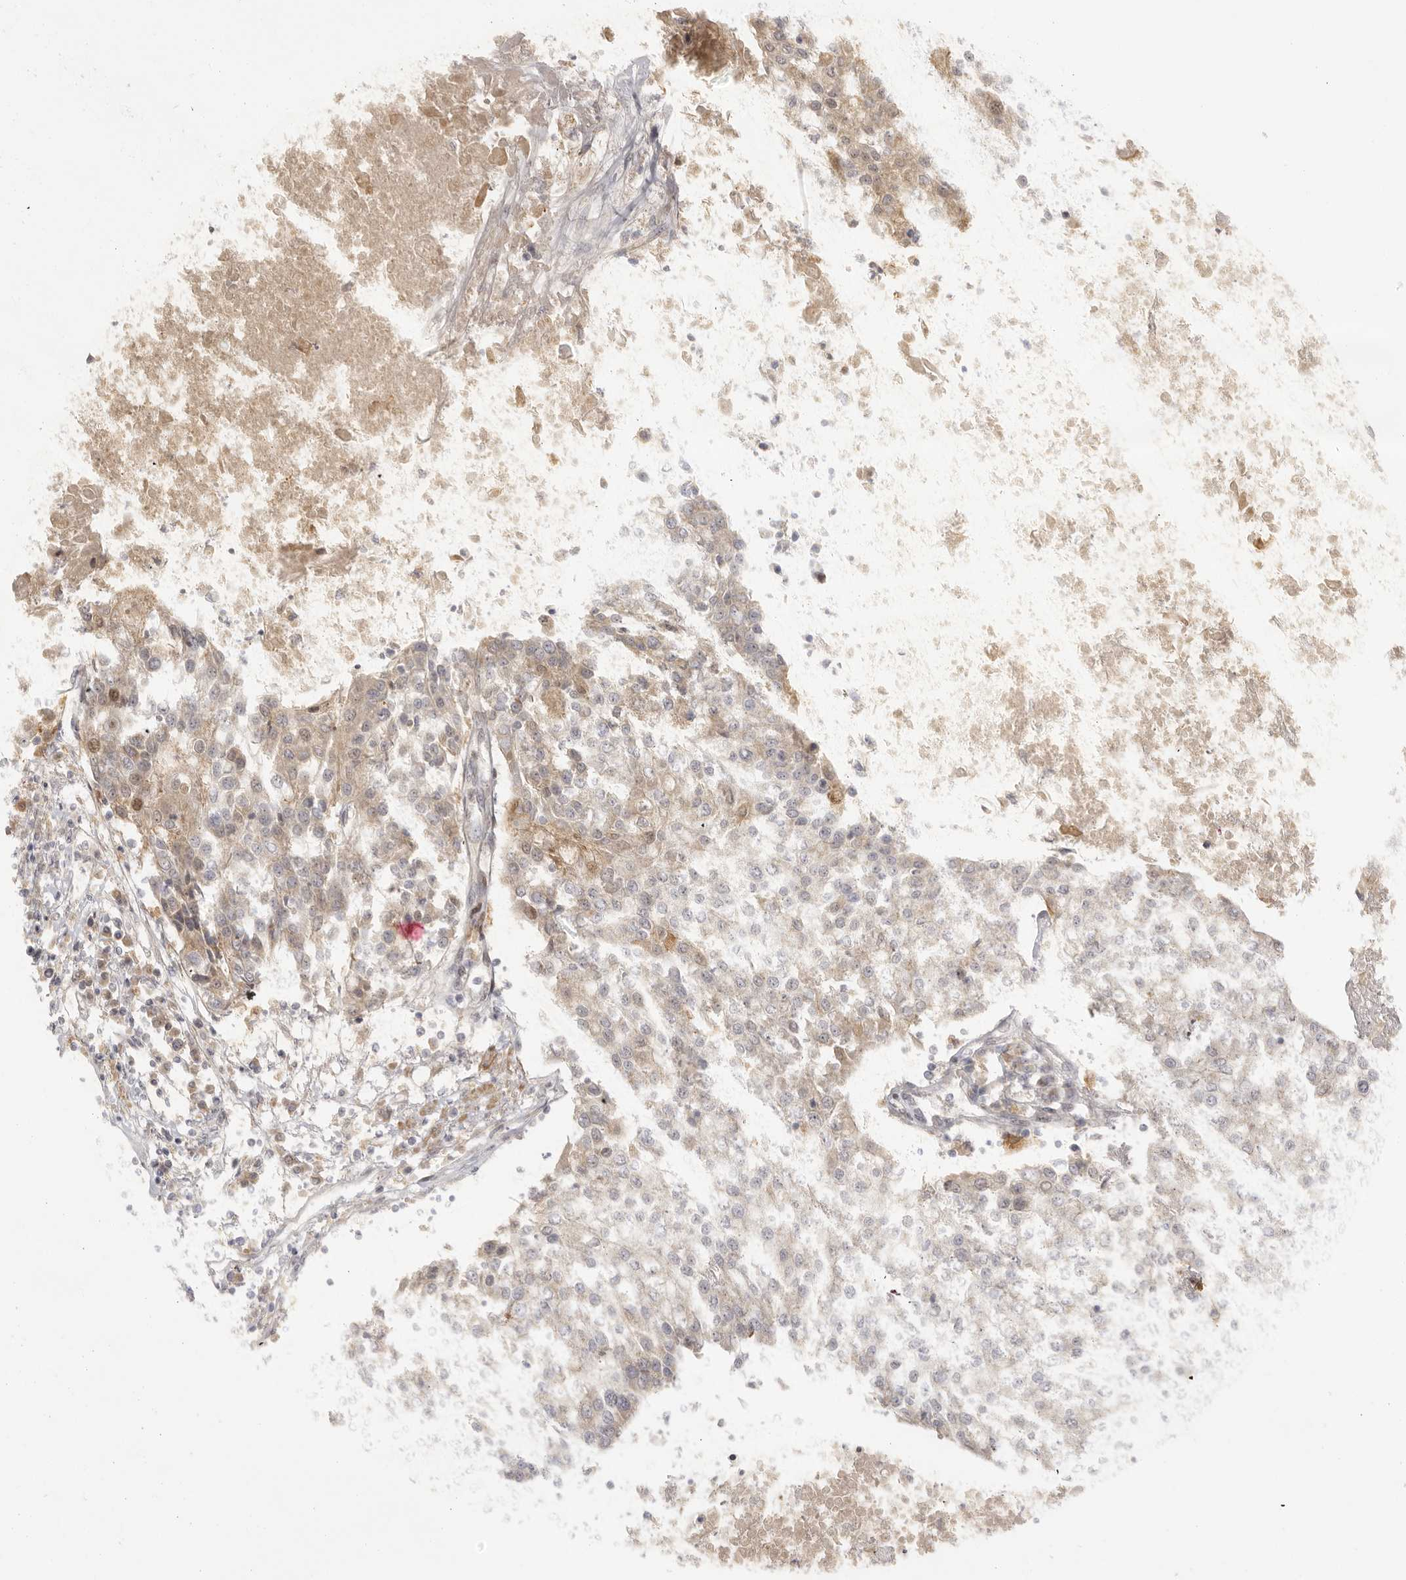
{"staining": {"intensity": "moderate", "quantity": "<25%", "location": "cytoplasmic/membranous"}, "tissue": "urothelial cancer", "cell_type": "Tumor cells", "image_type": "cancer", "snomed": [{"axis": "morphology", "description": "Urothelial carcinoma, High grade"}, {"axis": "topography", "description": "Urinary bladder"}], "caption": "Immunohistochemical staining of urothelial carcinoma (high-grade) shows low levels of moderate cytoplasmic/membranous protein positivity in approximately <25% of tumor cells.", "gene": "ZNF326", "patient": {"sex": "female", "age": 85}}